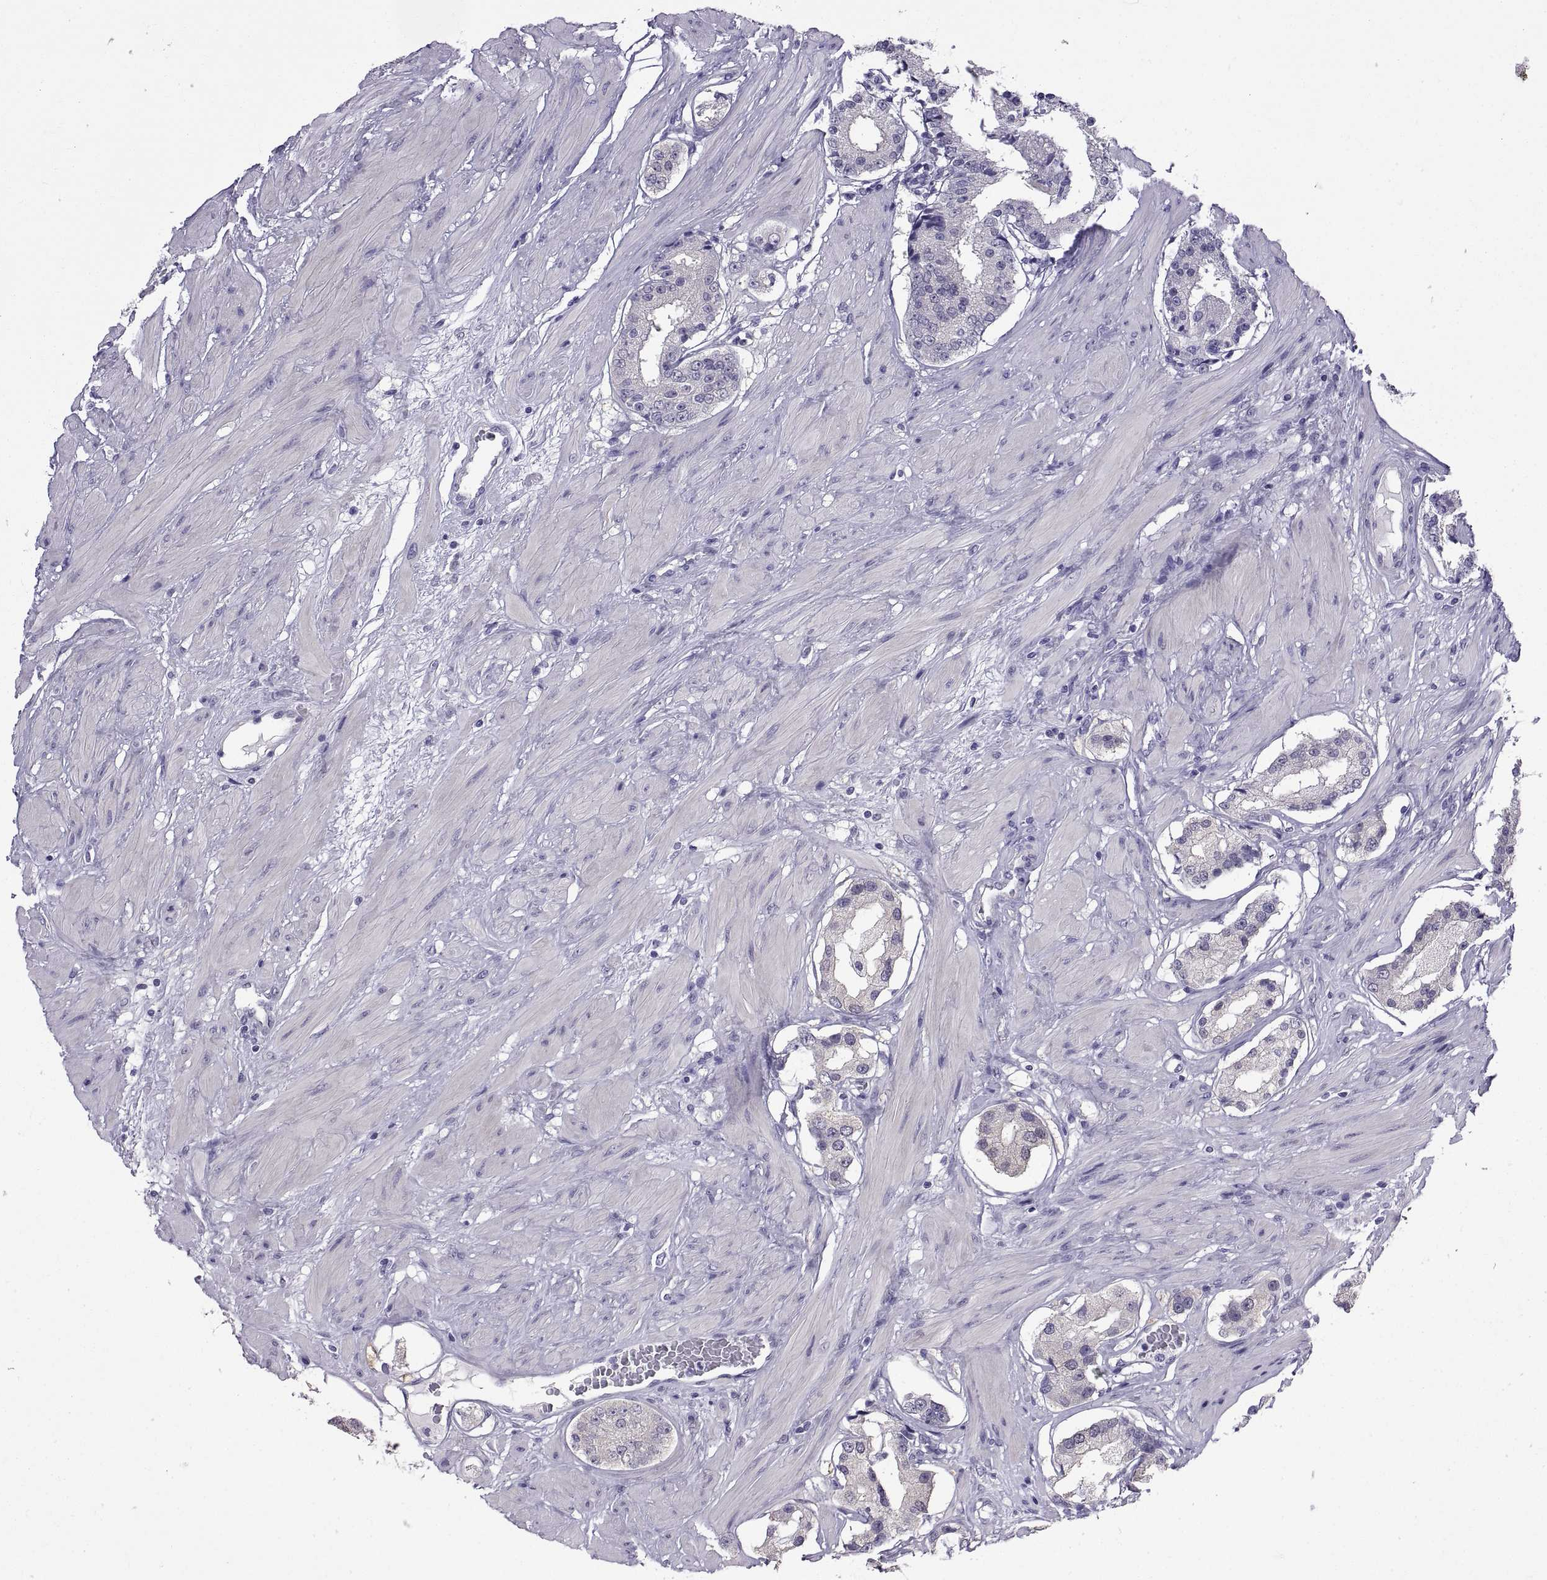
{"staining": {"intensity": "negative", "quantity": "none", "location": "none"}, "tissue": "prostate cancer", "cell_type": "Tumor cells", "image_type": "cancer", "snomed": [{"axis": "morphology", "description": "Adenocarcinoma, Low grade"}, {"axis": "topography", "description": "Prostate"}], "caption": "A high-resolution micrograph shows immunohistochemistry (IHC) staining of prostate cancer (low-grade adenocarcinoma), which demonstrates no significant staining in tumor cells.", "gene": "SPDYE1", "patient": {"sex": "male", "age": 60}}